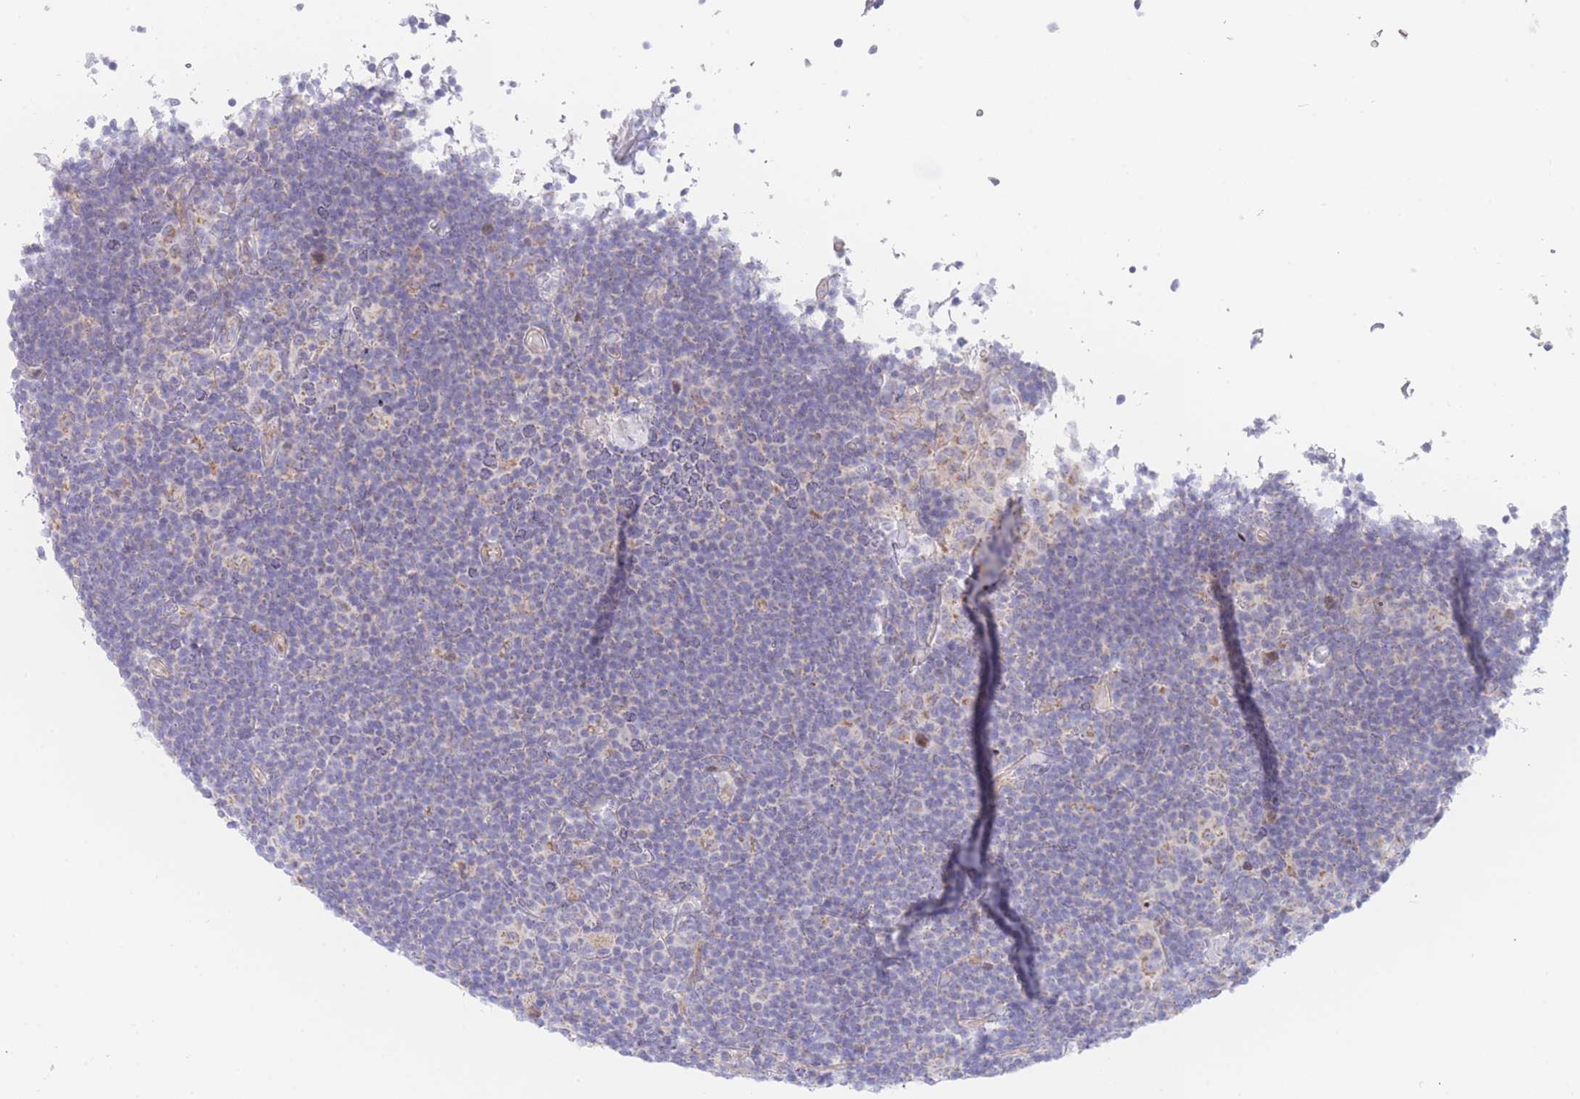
{"staining": {"intensity": "negative", "quantity": "none", "location": "none"}, "tissue": "lymphoma", "cell_type": "Tumor cells", "image_type": "cancer", "snomed": [{"axis": "morphology", "description": "Hodgkin's disease, NOS"}, {"axis": "topography", "description": "Lymph node"}], "caption": "Hodgkin's disease was stained to show a protein in brown. There is no significant positivity in tumor cells.", "gene": "GPAM", "patient": {"sex": "female", "age": 57}}